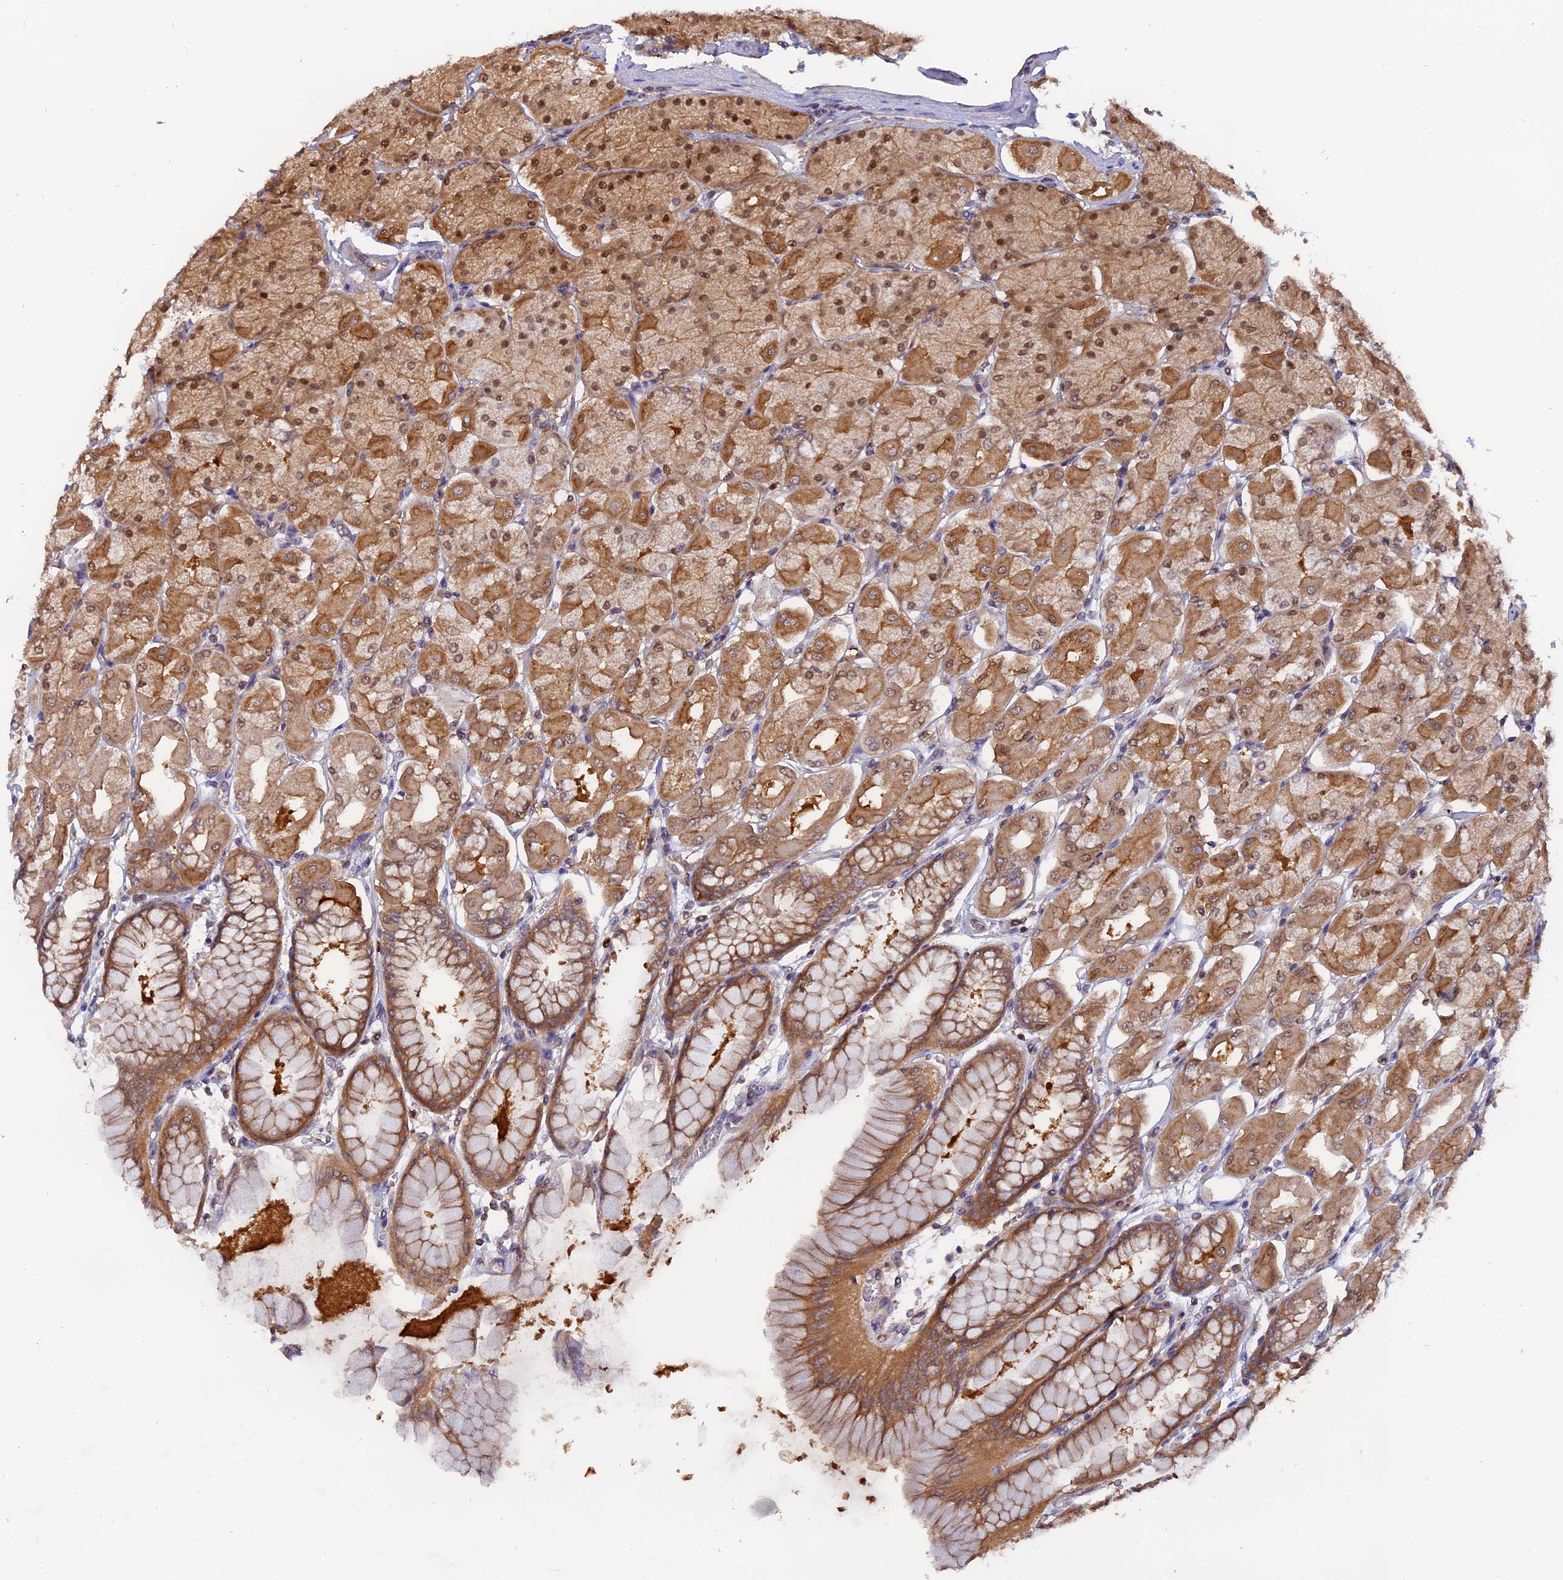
{"staining": {"intensity": "moderate", "quantity": ">75%", "location": "cytoplasmic/membranous,nuclear"}, "tissue": "stomach", "cell_type": "Glandular cells", "image_type": "normal", "snomed": [{"axis": "morphology", "description": "Normal tissue, NOS"}, {"axis": "topography", "description": "Stomach, upper"}], "caption": "Immunohistochemical staining of unremarkable human stomach shows medium levels of moderate cytoplasmic/membranous,nuclear positivity in about >75% of glandular cells. (DAB IHC with brightfield microscopy, high magnification).", "gene": "FAM118B", "patient": {"sex": "female", "age": 56}}